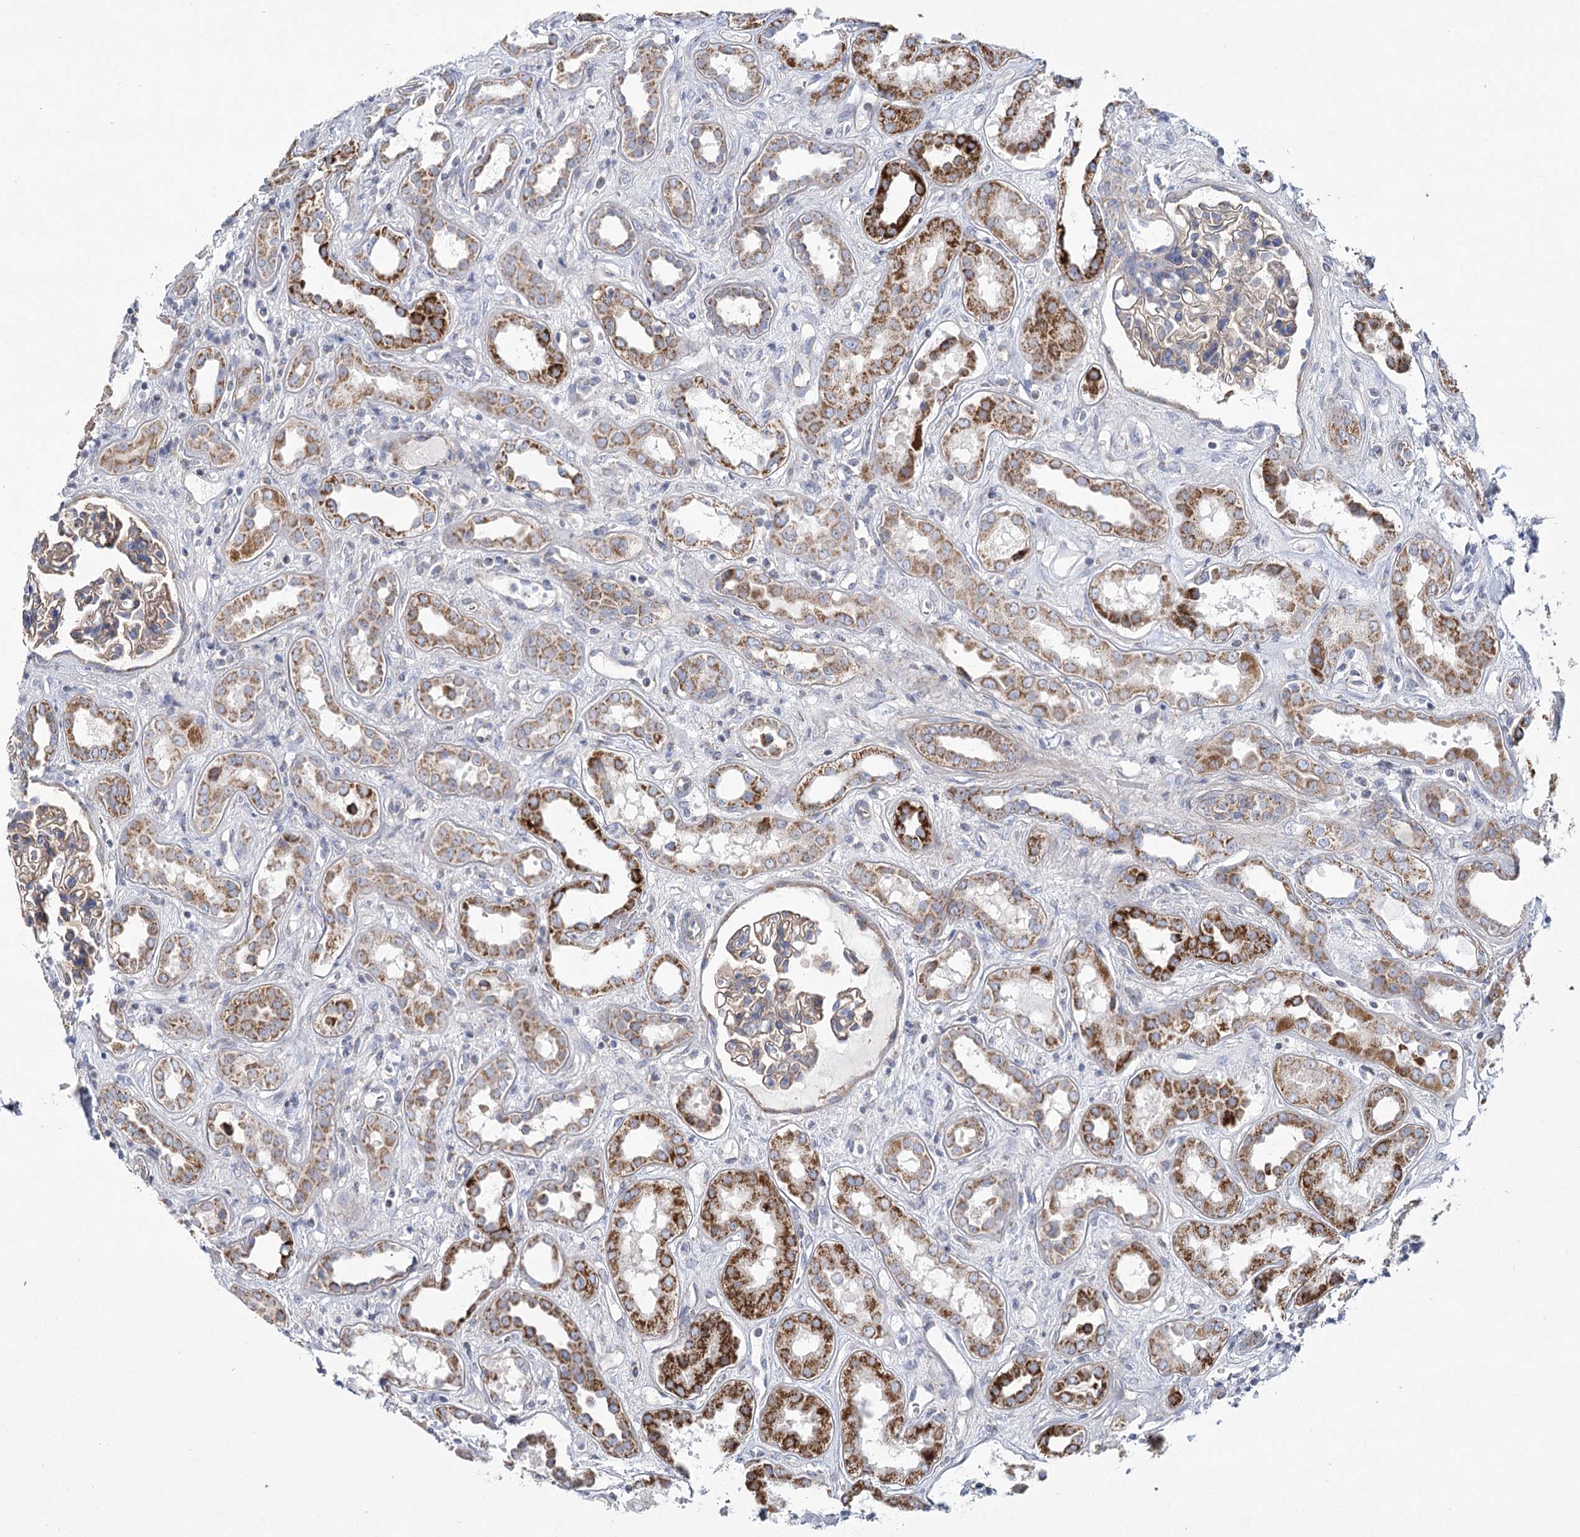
{"staining": {"intensity": "weak", "quantity": "<25%", "location": "cytoplasmic/membranous"}, "tissue": "kidney", "cell_type": "Cells in glomeruli", "image_type": "normal", "snomed": [{"axis": "morphology", "description": "Normal tissue, NOS"}, {"axis": "topography", "description": "Kidney"}], "caption": "Immunohistochemical staining of benign kidney displays no significant positivity in cells in glomeruli.", "gene": "SNX7", "patient": {"sex": "male", "age": 59}}